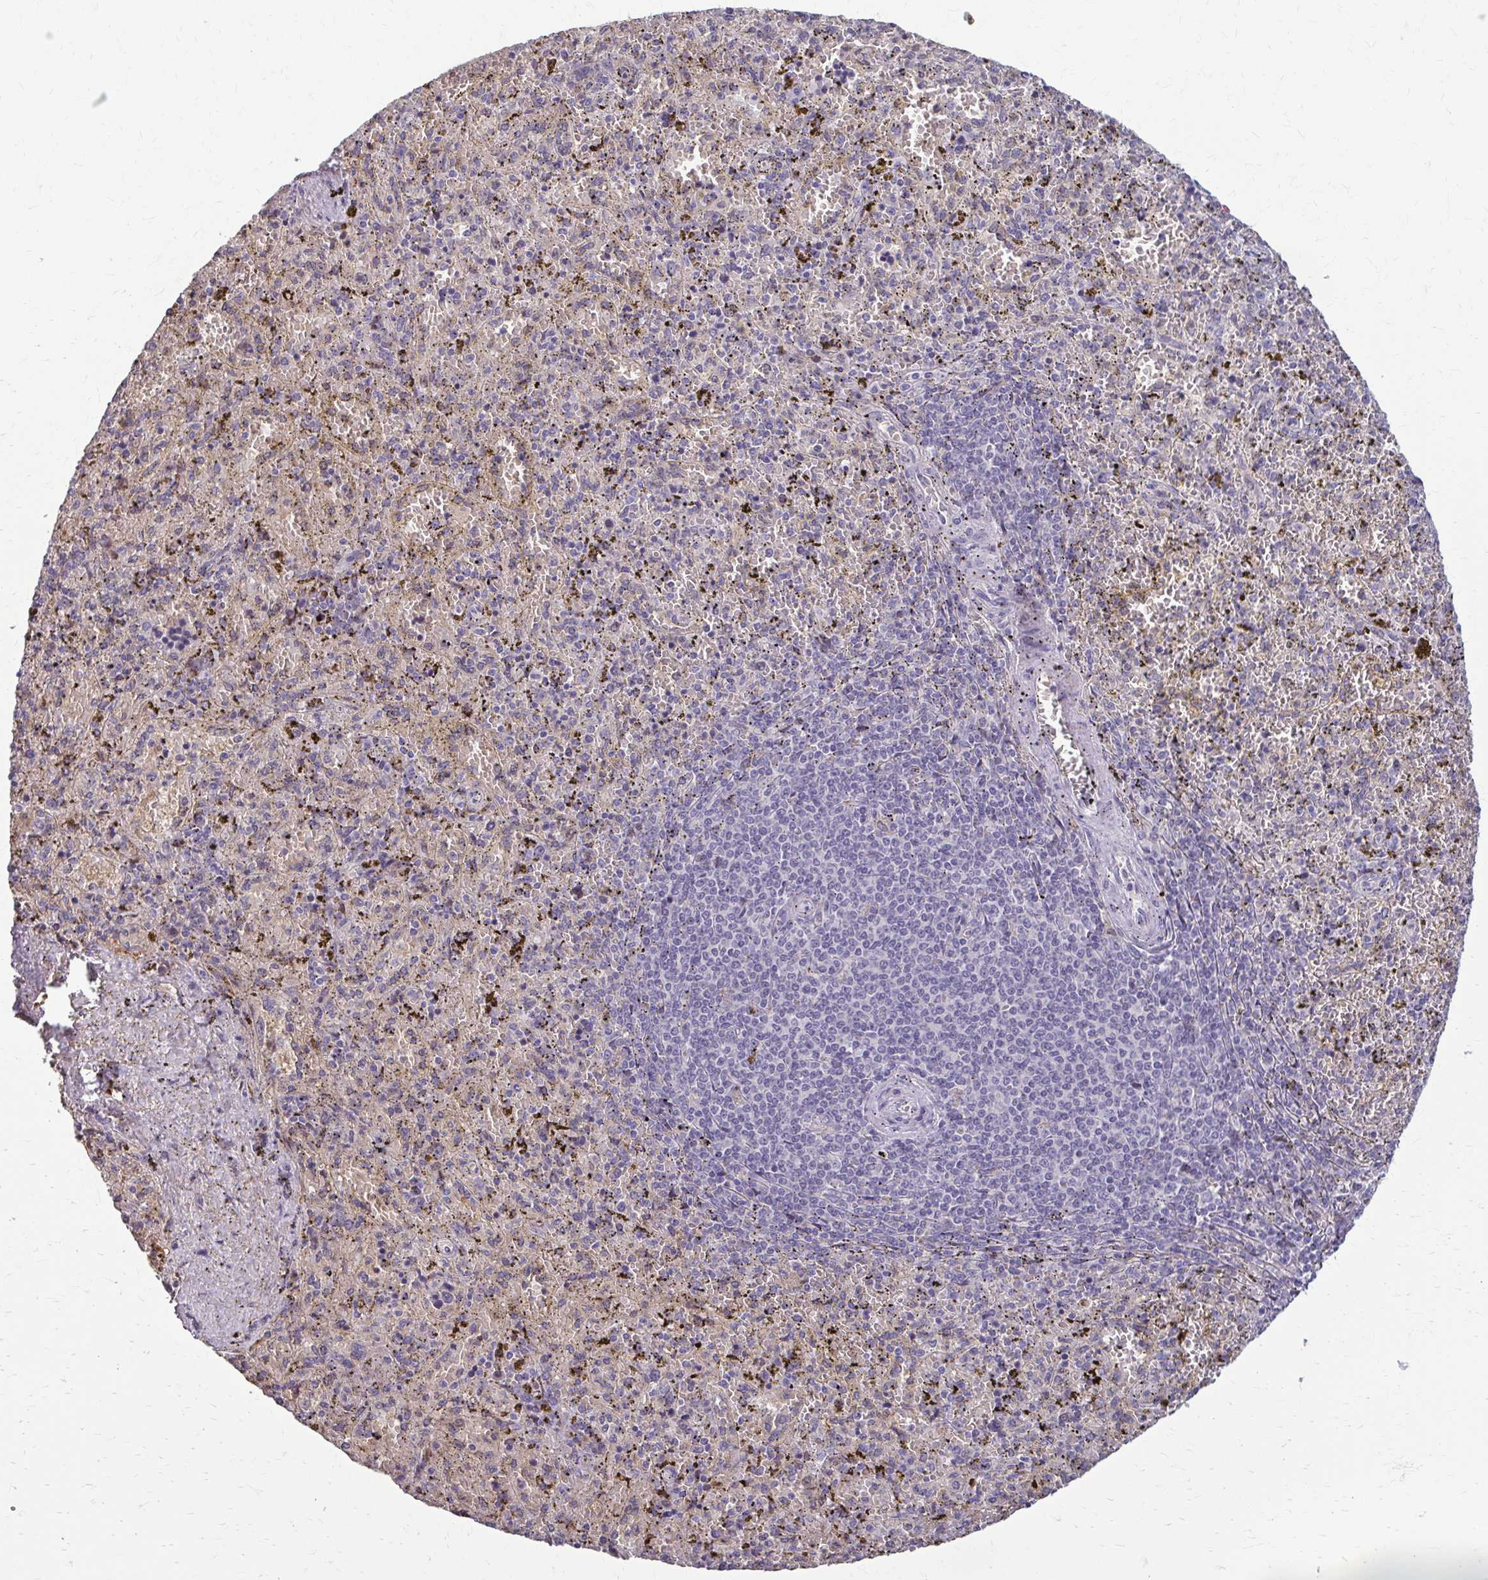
{"staining": {"intensity": "negative", "quantity": "none", "location": "none"}, "tissue": "spleen", "cell_type": "Cells in red pulp", "image_type": "normal", "snomed": [{"axis": "morphology", "description": "Normal tissue, NOS"}, {"axis": "topography", "description": "Spleen"}], "caption": "Immunohistochemistry (IHC) photomicrograph of benign spleen: spleen stained with DAB (3,3'-diaminobenzidine) reveals no significant protein staining in cells in red pulp. The staining is performed using DAB brown chromogen with nuclei counter-stained in using hematoxylin.", "gene": "ZNF34", "patient": {"sex": "female", "age": 50}}